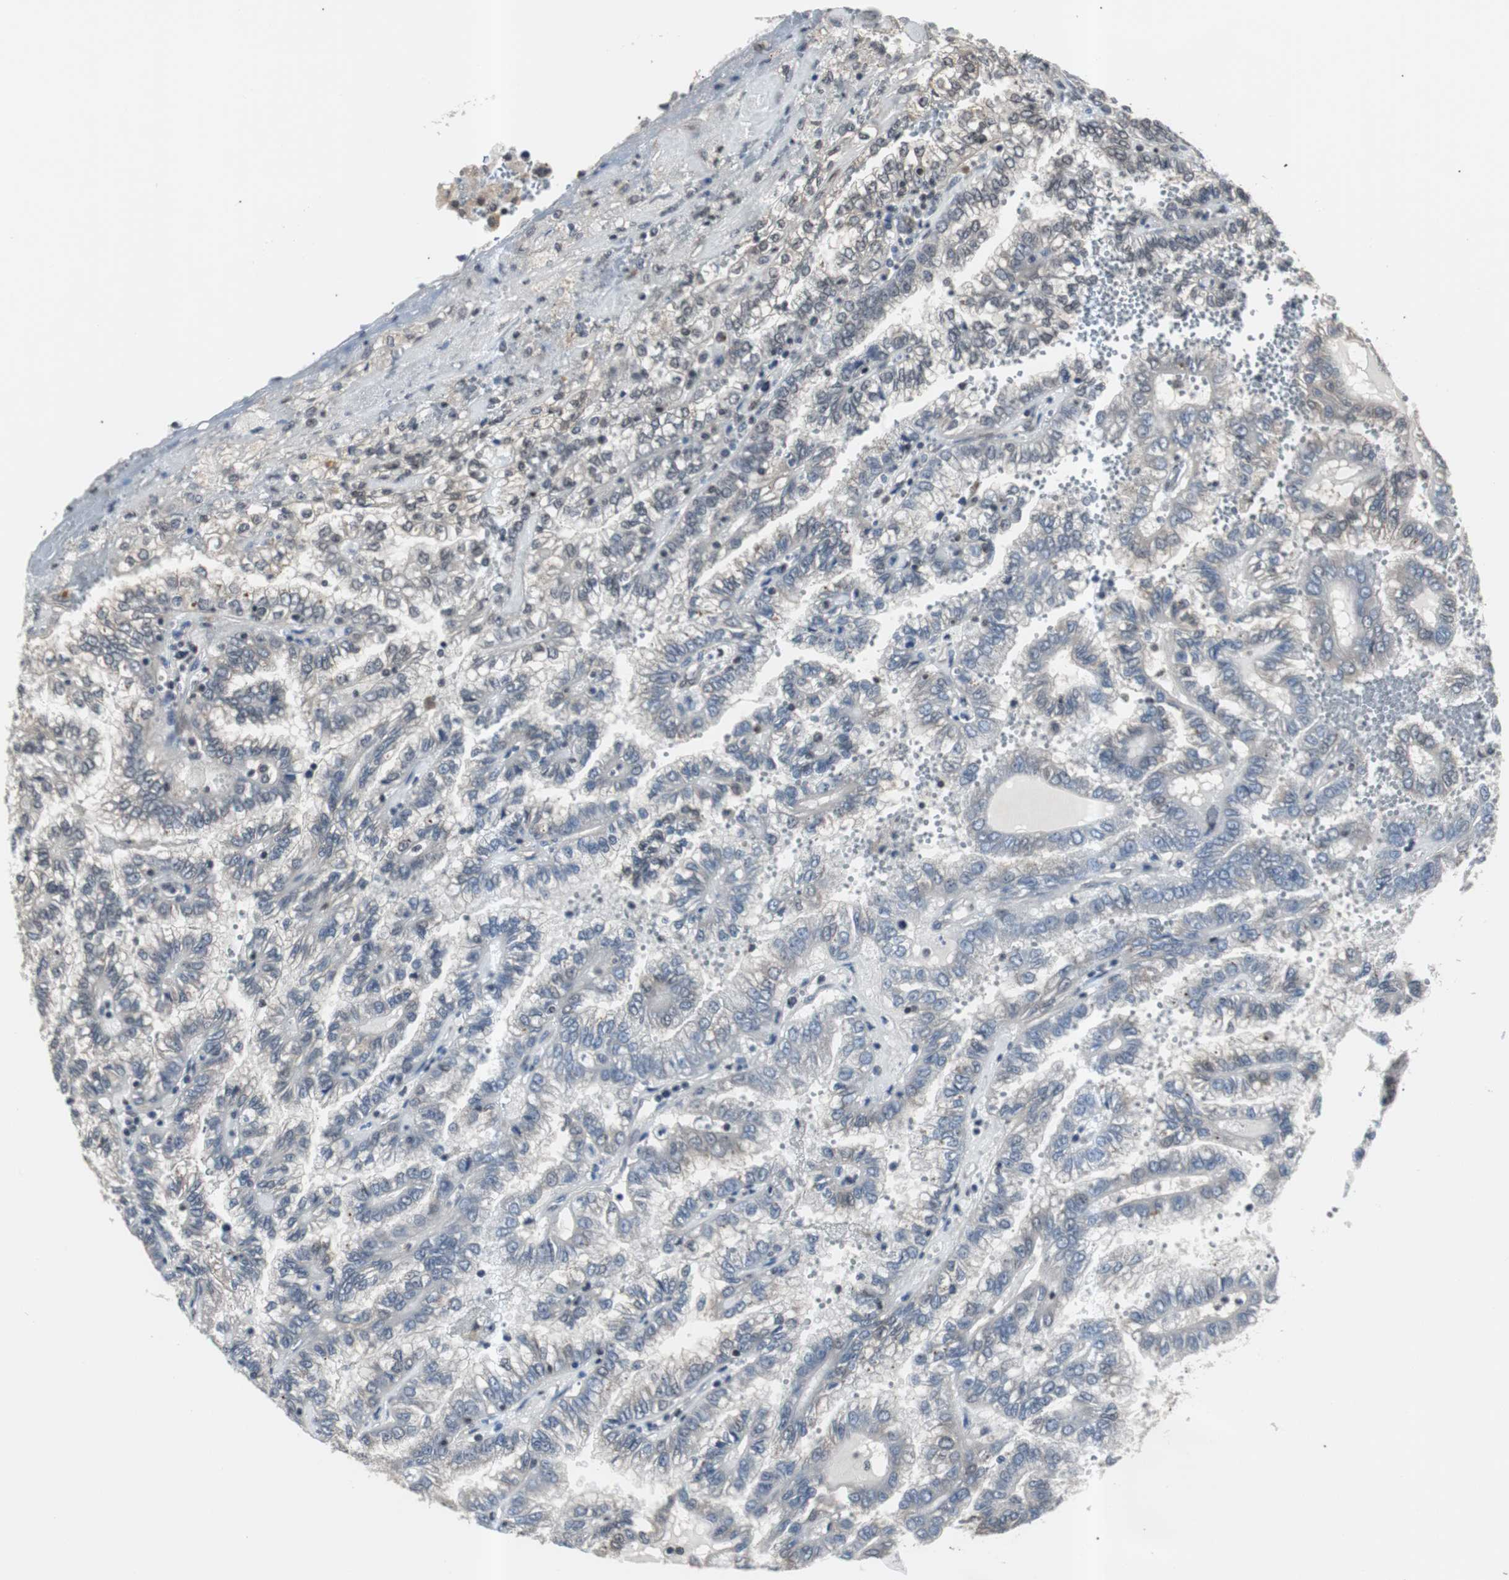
{"staining": {"intensity": "negative", "quantity": "none", "location": "none"}, "tissue": "renal cancer", "cell_type": "Tumor cells", "image_type": "cancer", "snomed": [{"axis": "morphology", "description": "Inflammation, NOS"}, {"axis": "morphology", "description": "Adenocarcinoma, NOS"}, {"axis": "topography", "description": "Kidney"}], "caption": "A high-resolution image shows IHC staining of renal cancer, which reveals no significant expression in tumor cells.", "gene": "SMAD1", "patient": {"sex": "male", "age": 68}}